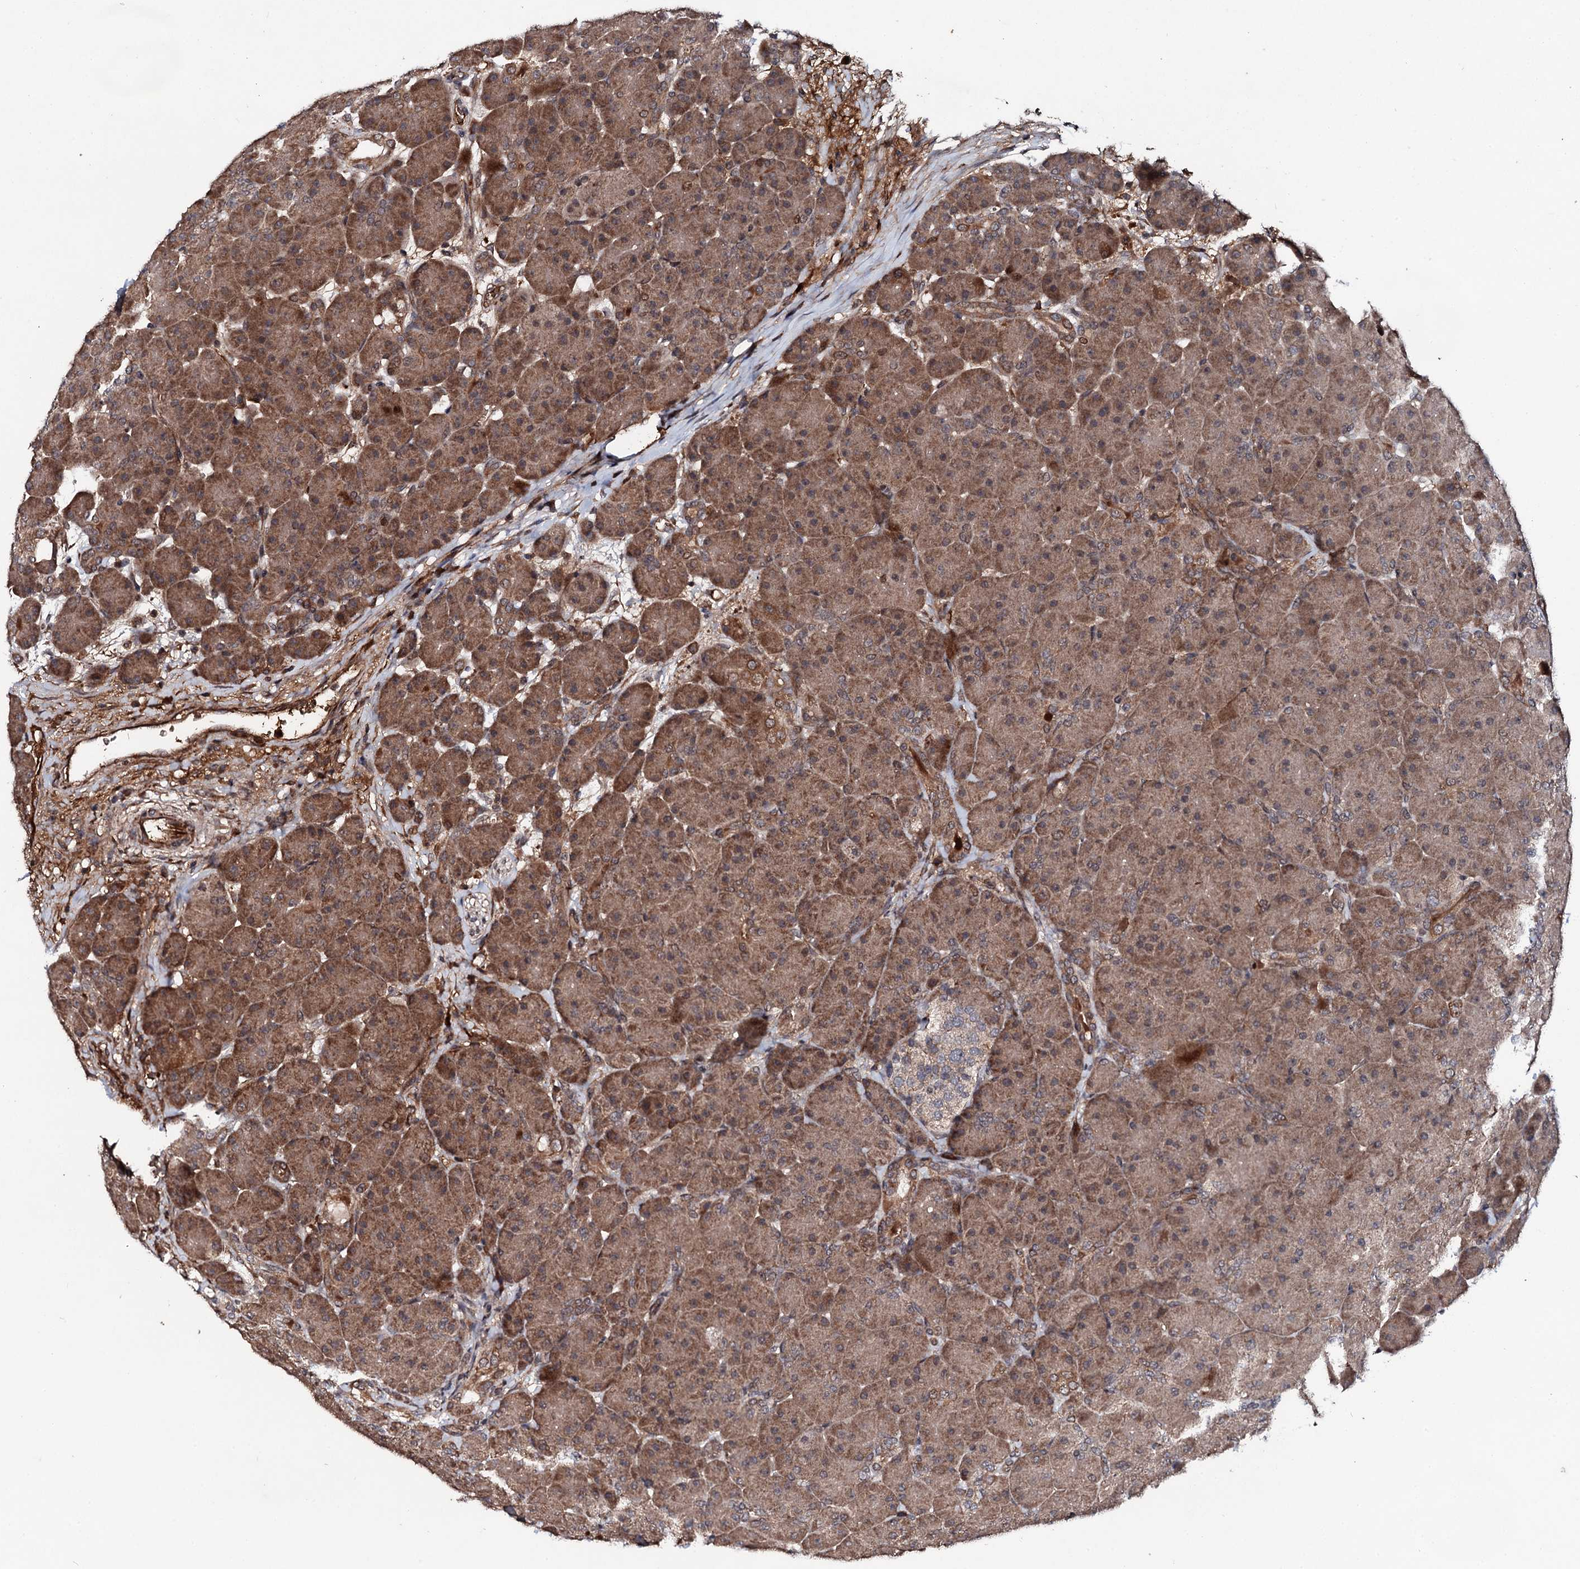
{"staining": {"intensity": "moderate", "quantity": ">75%", "location": "cytoplasmic/membranous"}, "tissue": "pancreas", "cell_type": "Exocrine glandular cells", "image_type": "normal", "snomed": [{"axis": "morphology", "description": "Normal tissue, NOS"}, {"axis": "topography", "description": "Pancreas"}], "caption": "This is a photomicrograph of immunohistochemistry staining of unremarkable pancreas, which shows moderate expression in the cytoplasmic/membranous of exocrine glandular cells.", "gene": "FAM111A", "patient": {"sex": "male", "age": 66}}